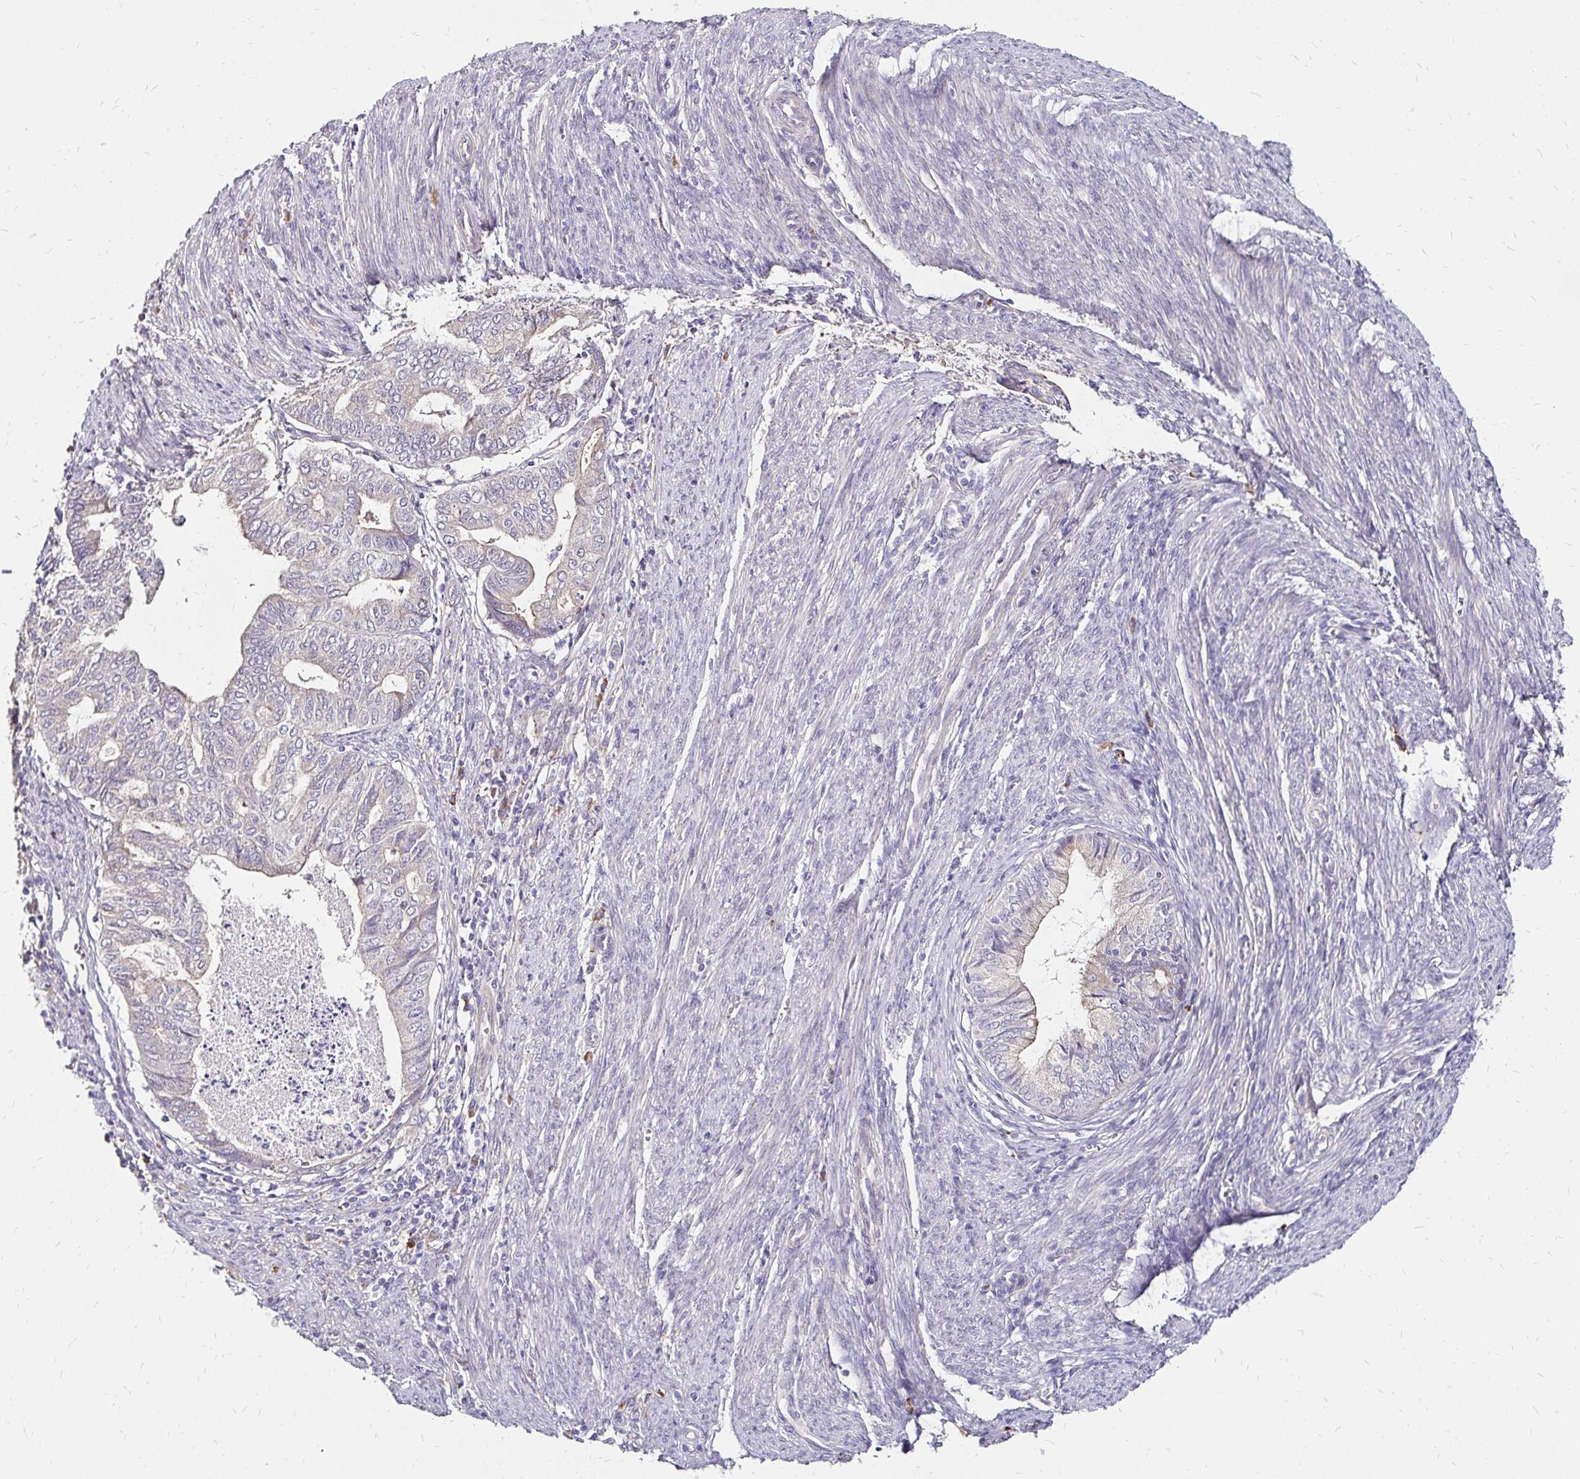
{"staining": {"intensity": "negative", "quantity": "none", "location": "none"}, "tissue": "endometrial cancer", "cell_type": "Tumor cells", "image_type": "cancer", "snomed": [{"axis": "morphology", "description": "Adenocarcinoma, NOS"}, {"axis": "topography", "description": "Endometrium"}], "caption": "Immunohistochemical staining of human endometrial adenocarcinoma exhibits no significant staining in tumor cells. (IHC, brightfield microscopy, high magnification).", "gene": "PRIMA1", "patient": {"sex": "female", "age": 79}}